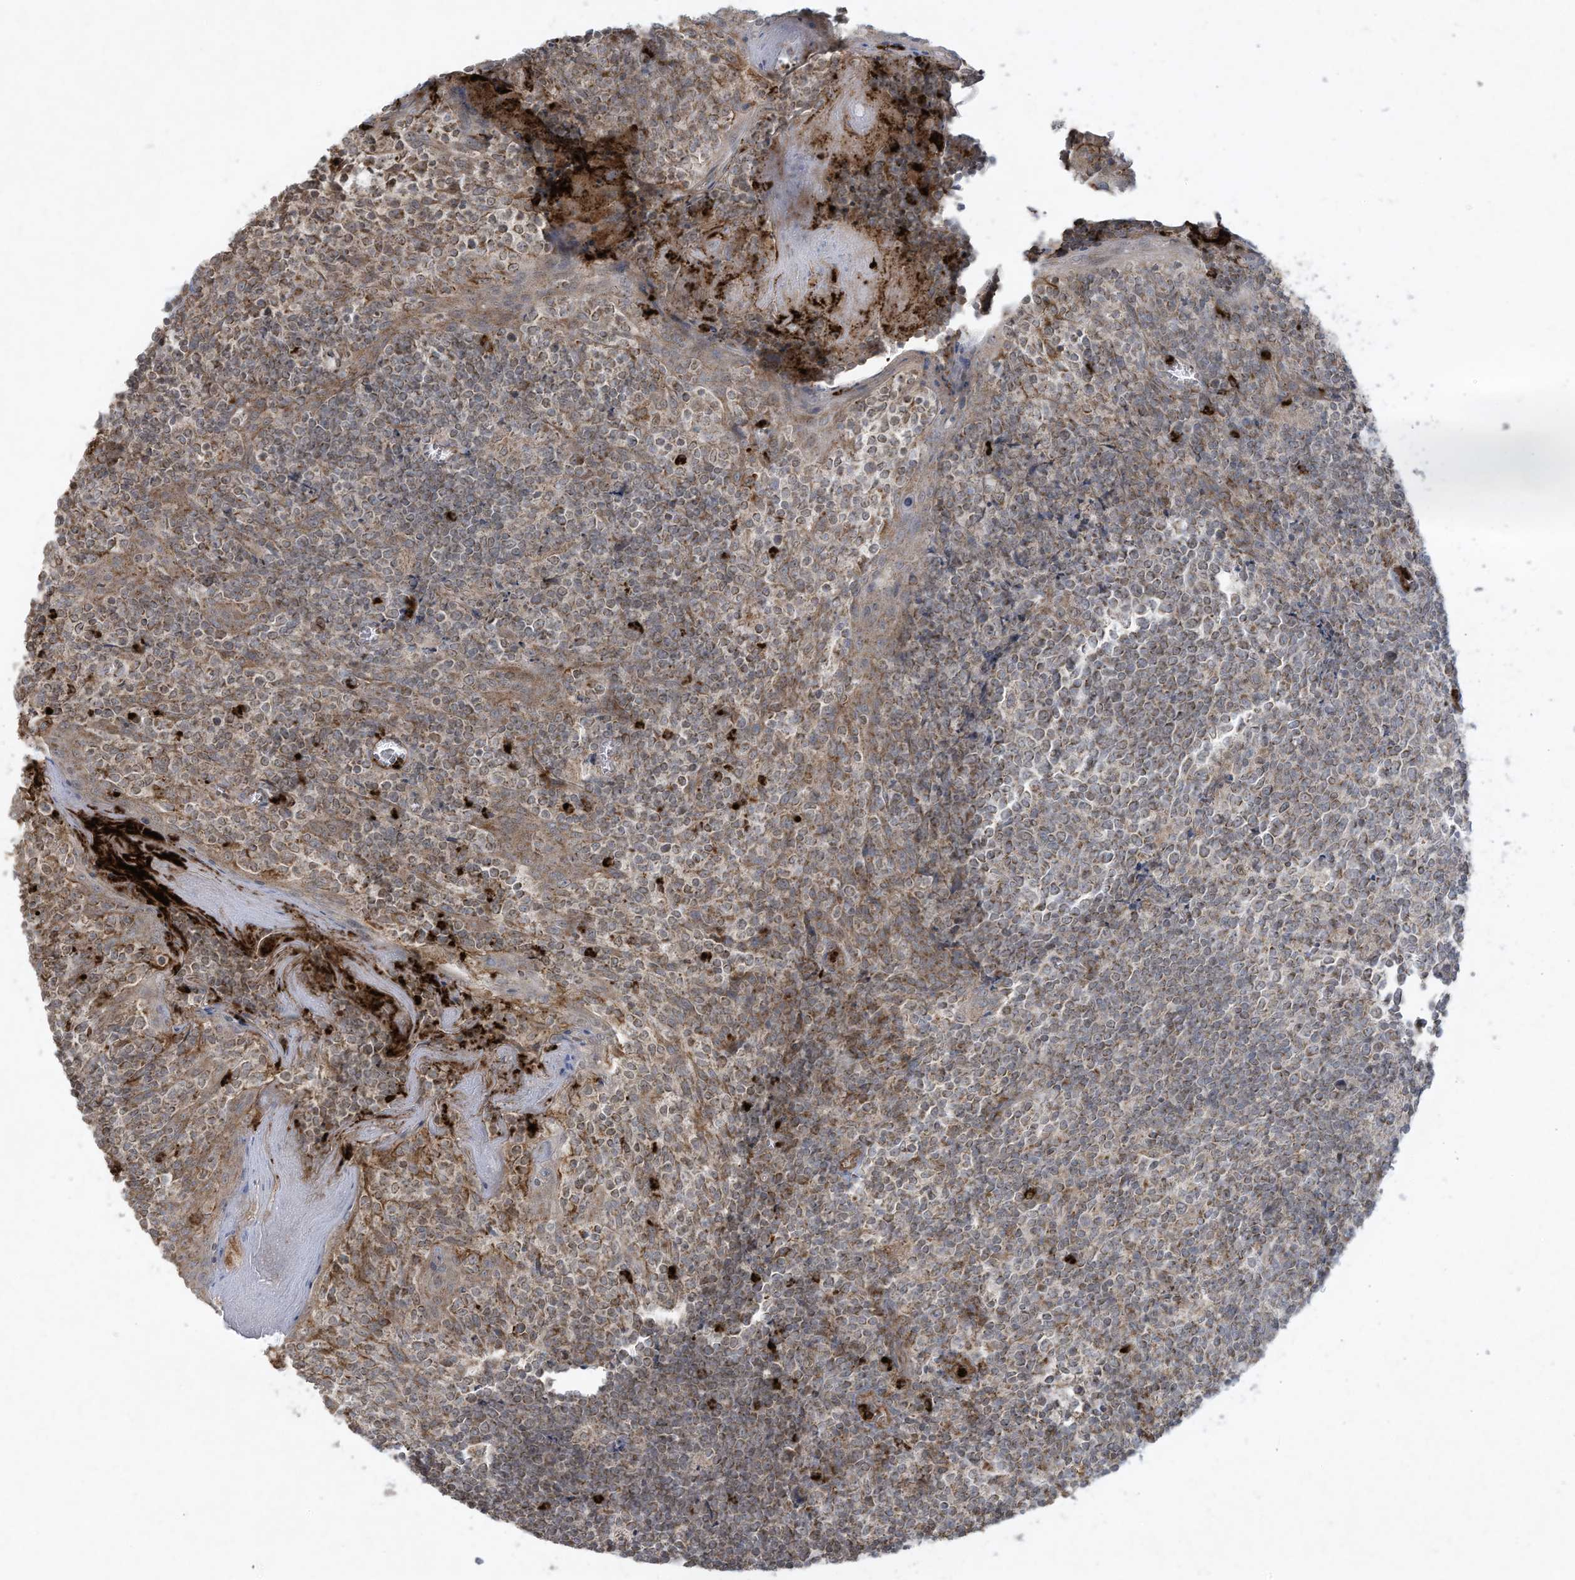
{"staining": {"intensity": "moderate", "quantity": "25%-75%", "location": "cytoplasmic/membranous"}, "tissue": "tonsil", "cell_type": "Germinal center cells", "image_type": "normal", "snomed": [{"axis": "morphology", "description": "Normal tissue, NOS"}, {"axis": "topography", "description": "Tonsil"}], "caption": "Moderate cytoplasmic/membranous positivity for a protein is seen in approximately 25%-75% of germinal center cells of benign tonsil using immunohistochemistry (IHC).", "gene": "CHRNA4", "patient": {"sex": "female", "age": 19}}